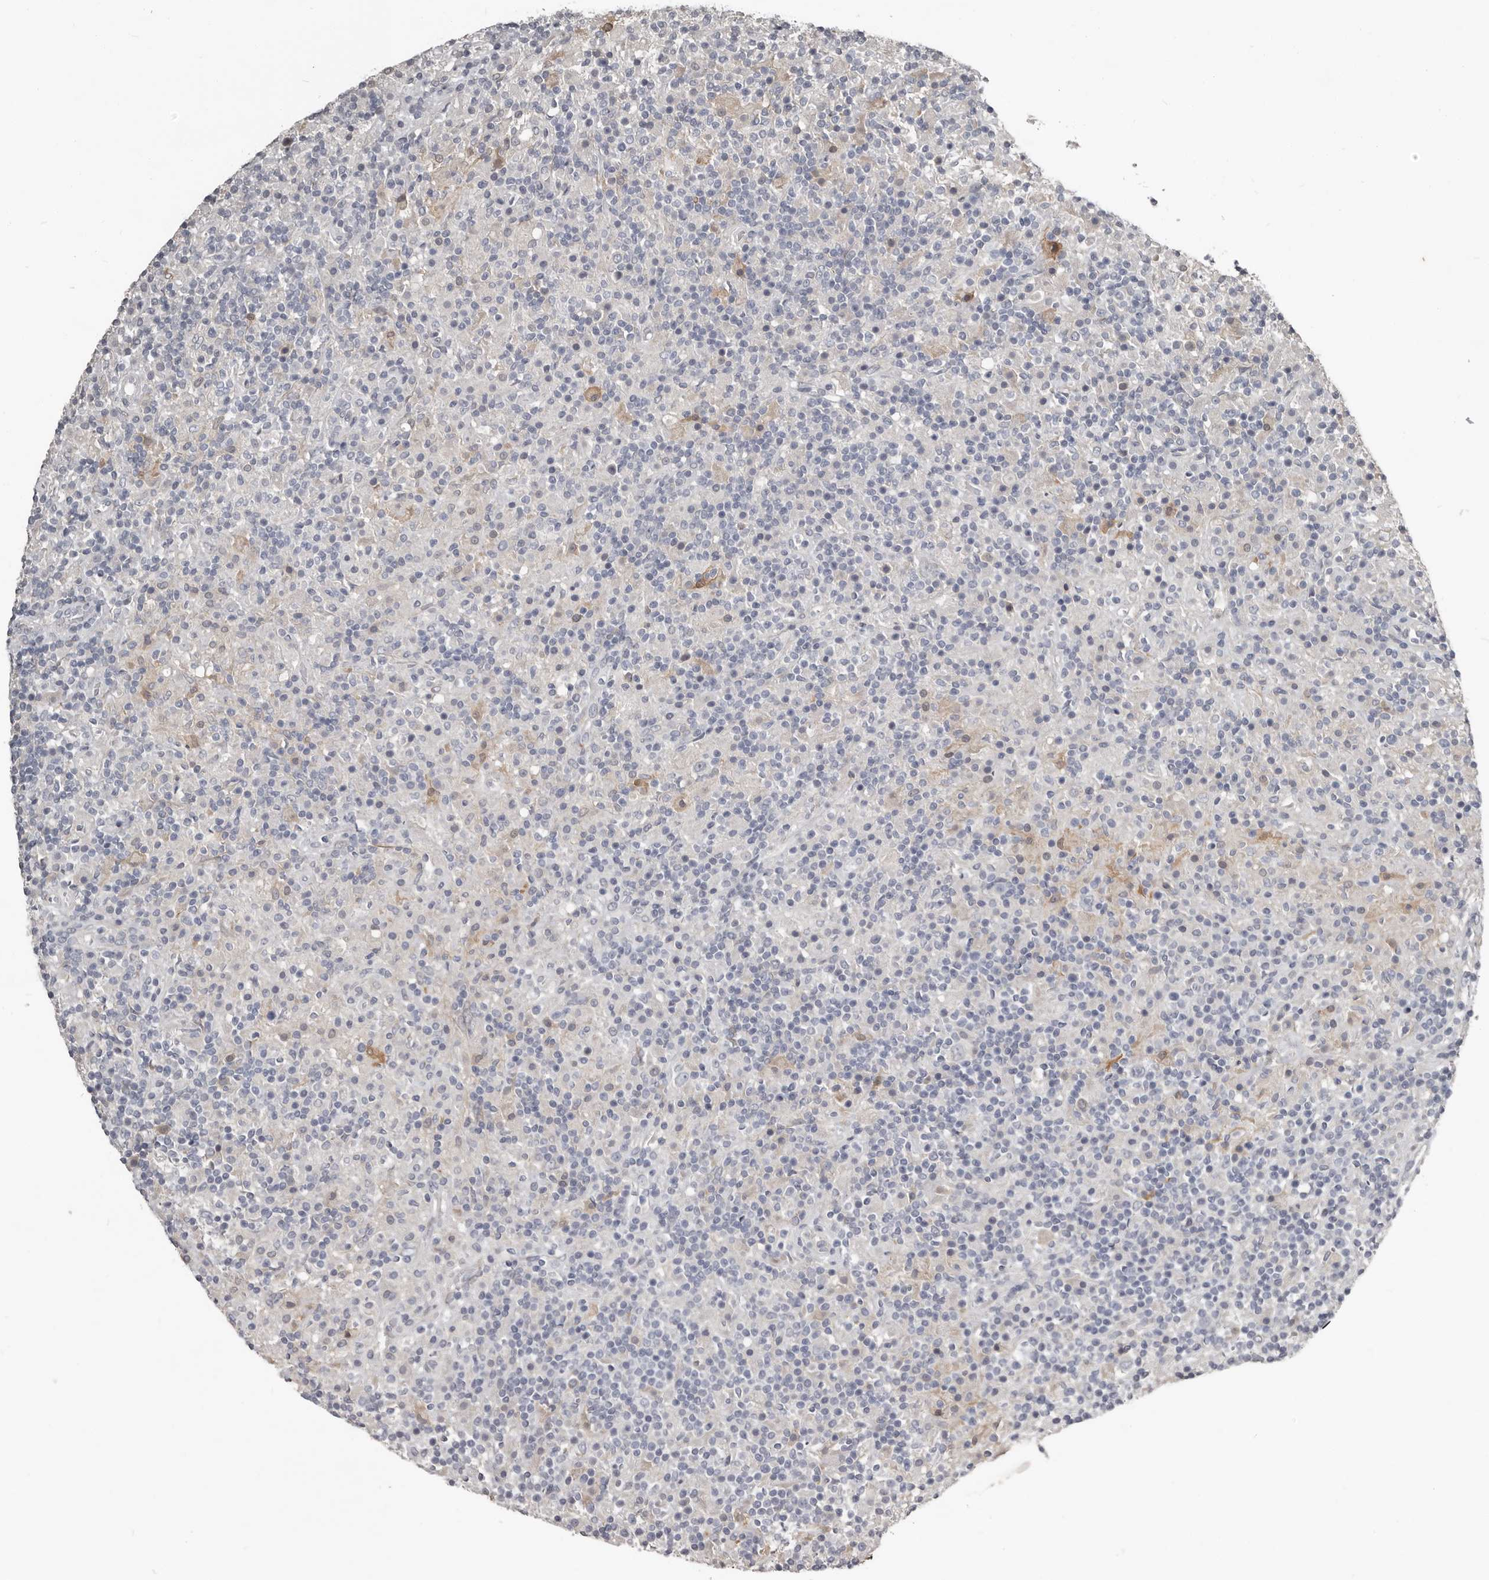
{"staining": {"intensity": "negative", "quantity": "none", "location": "none"}, "tissue": "lymphoma", "cell_type": "Tumor cells", "image_type": "cancer", "snomed": [{"axis": "morphology", "description": "Hodgkin's disease, NOS"}, {"axis": "topography", "description": "Lymph node"}], "caption": "A high-resolution photomicrograph shows immunohistochemistry (IHC) staining of Hodgkin's disease, which exhibits no significant positivity in tumor cells.", "gene": "KCNJ8", "patient": {"sex": "male", "age": 70}}